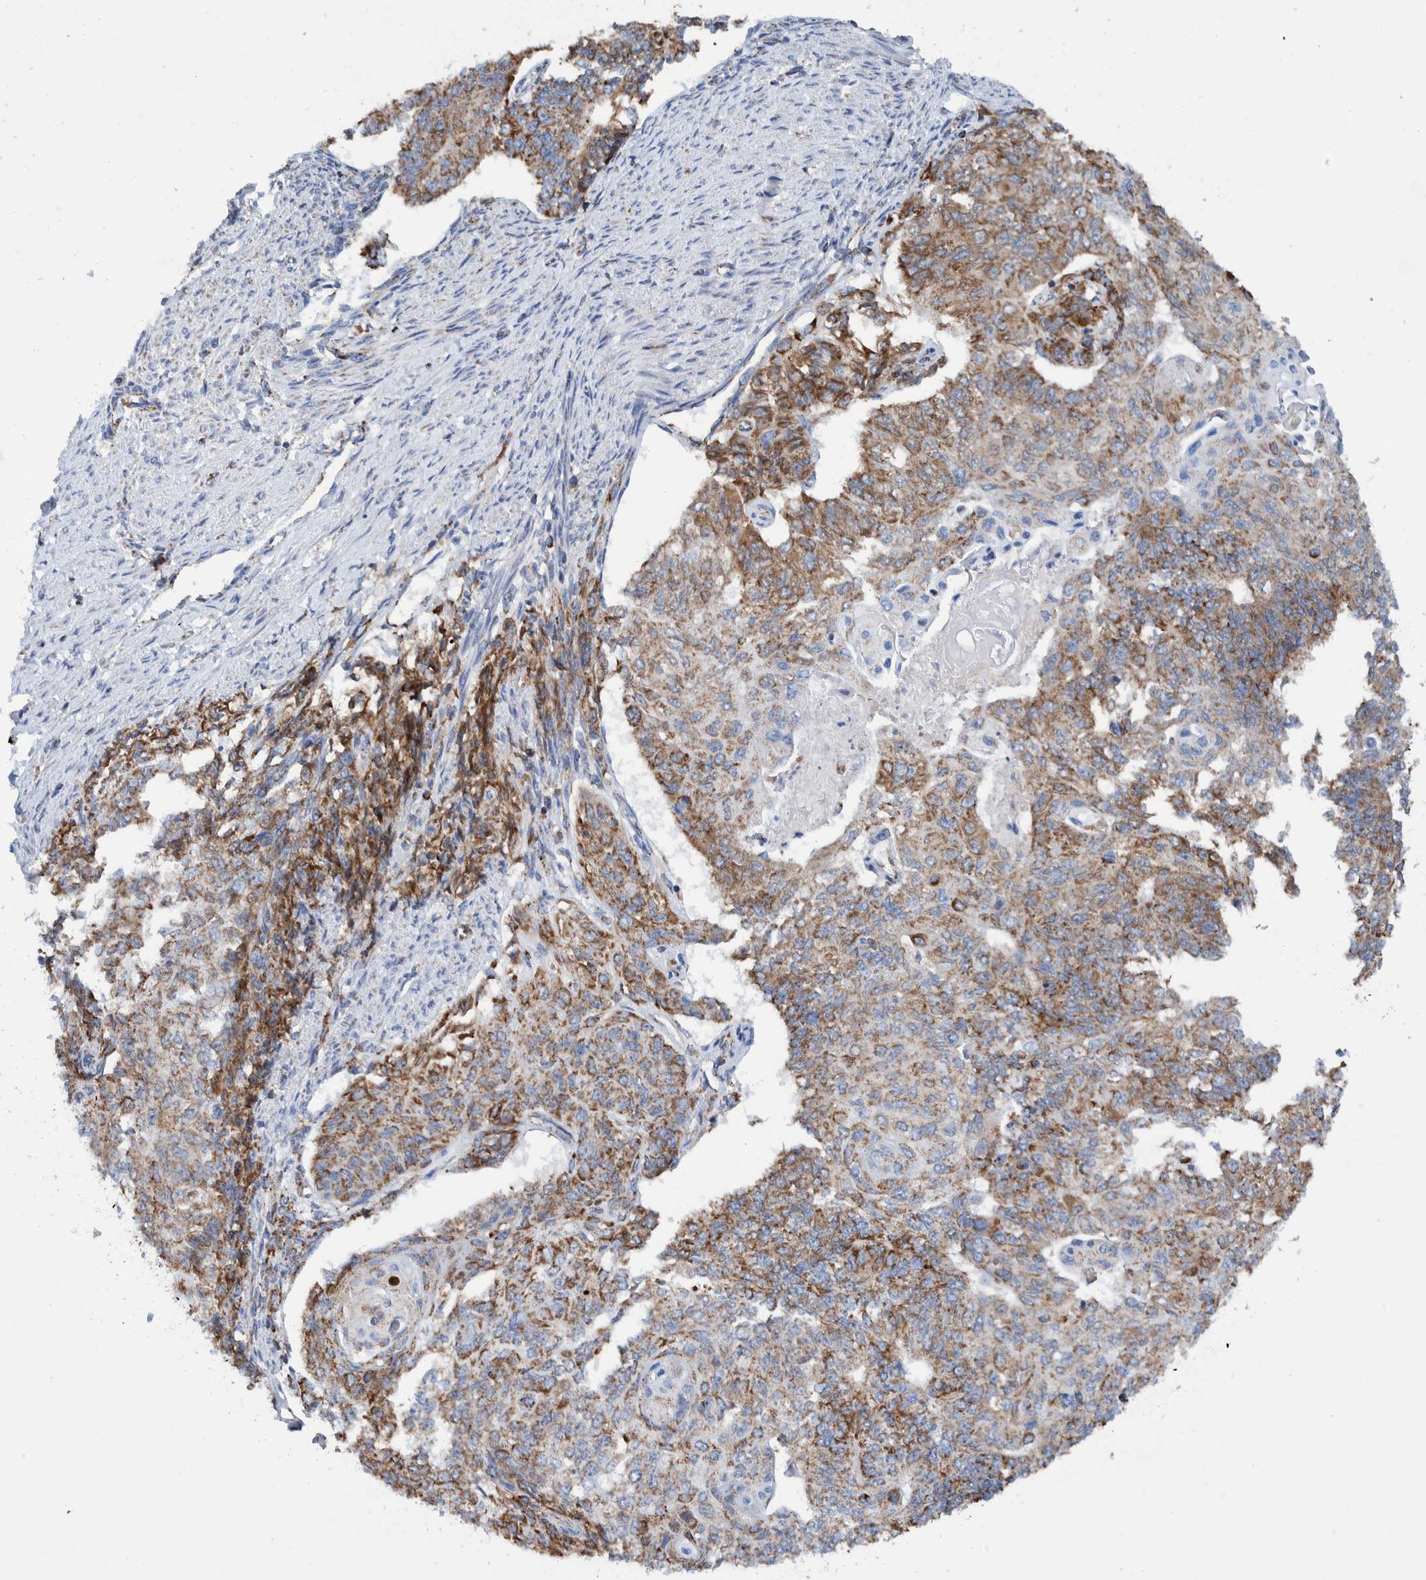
{"staining": {"intensity": "moderate", "quantity": ">75%", "location": "cytoplasmic/membranous"}, "tissue": "endometrial cancer", "cell_type": "Tumor cells", "image_type": "cancer", "snomed": [{"axis": "morphology", "description": "Adenocarcinoma, NOS"}, {"axis": "topography", "description": "Endometrium"}], "caption": "Protein staining of endometrial cancer (adenocarcinoma) tissue exhibits moderate cytoplasmic/membranous positivity in approximately >75% of tumor cells.", "gene": "DECR1", "patient": {"sex": "female", "age": 32}}